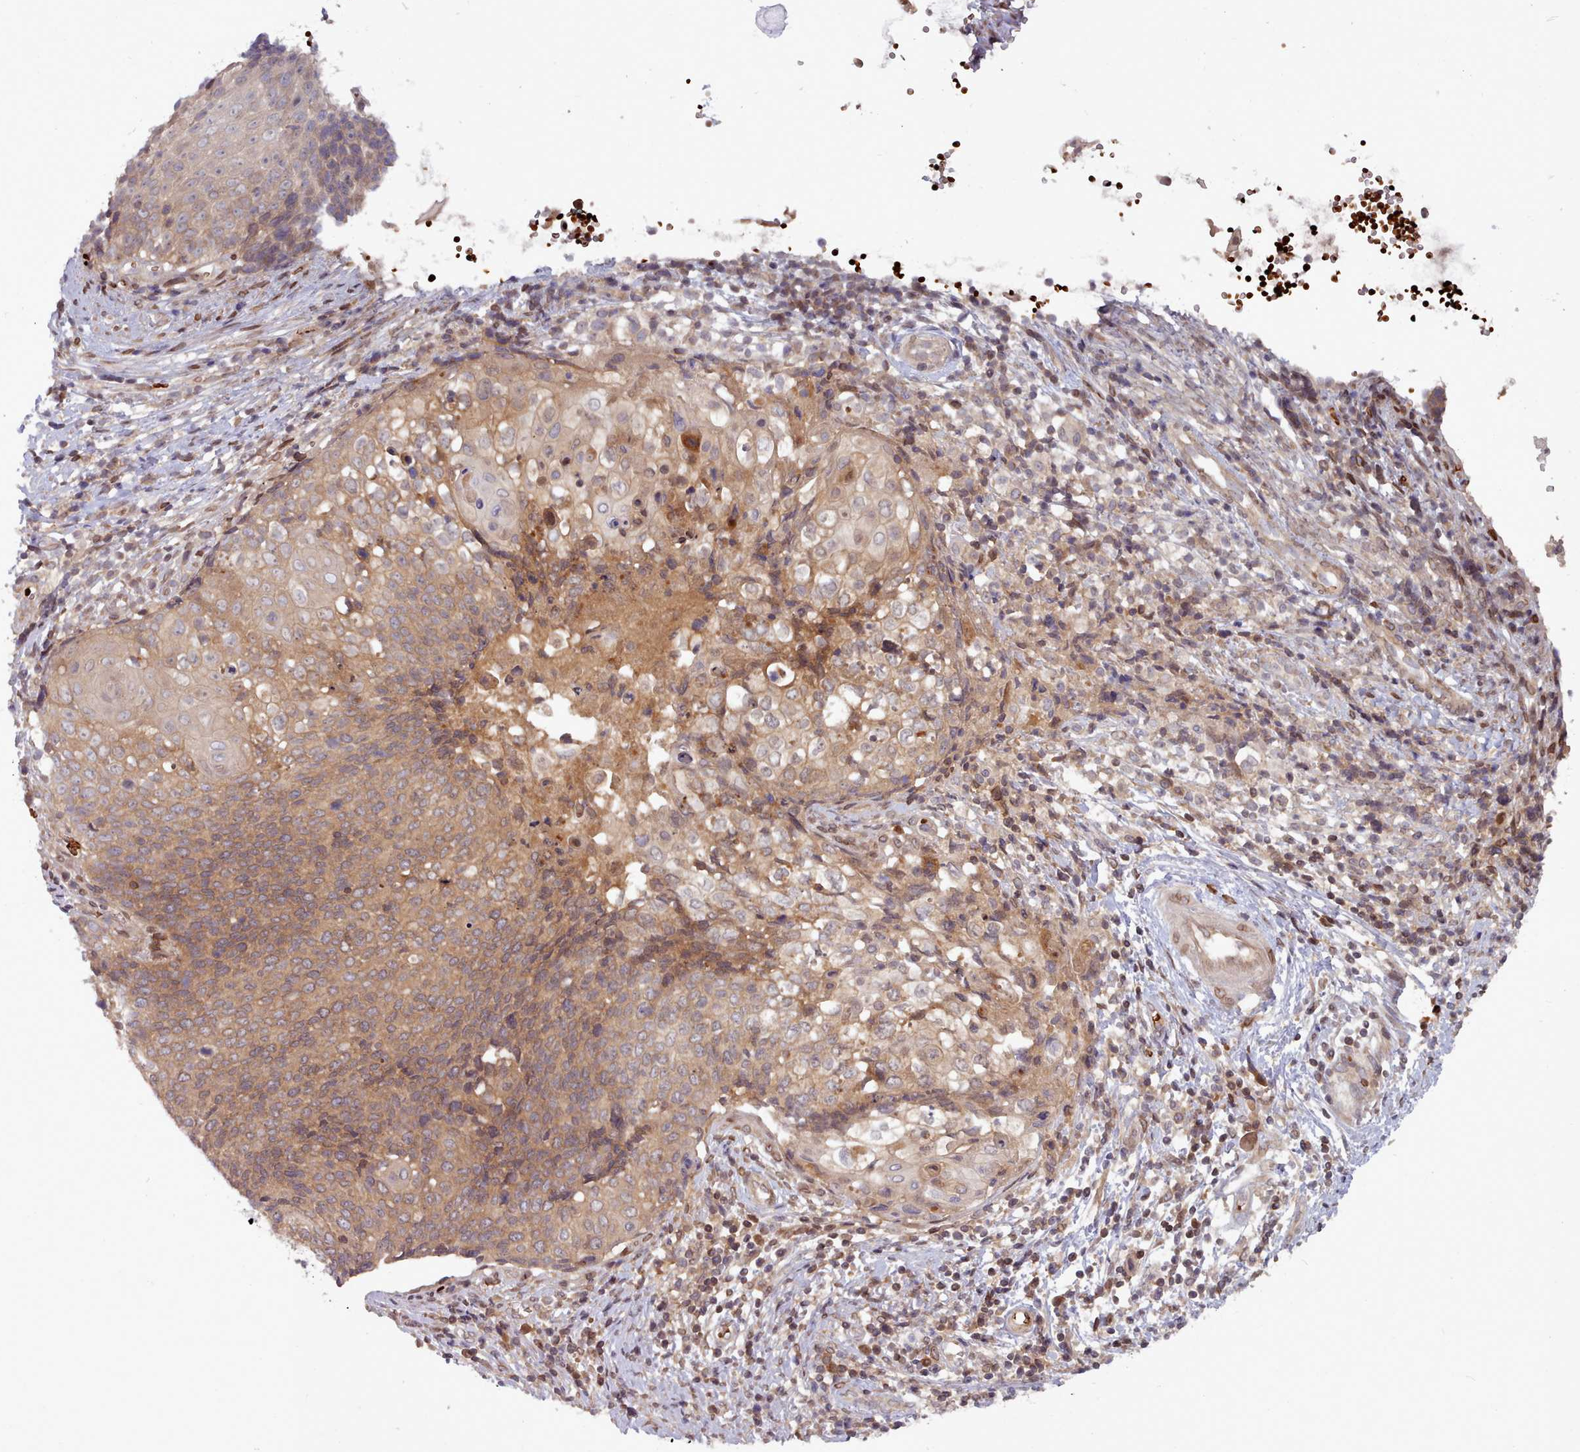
{"staining": {"intensity": "weak", "quantity": ">75%", "location": "cytoplasmic/membranous,nuclear"}, "tissue": "cervical cancer", "cell_type": "Tumor cells", "image_type": "cancer", "snomed": [{"axis": "morphology", "description": "Squamous cell carcinoma, NOS"}, {"axis": "topography", "description": "Cervix"}], "caption": "This is an image of immunohistochemistry staining of cervical cancer, which shows weak expression in the cytoplasmic/membranous and nuclear of tumor cells.", "gene": "UBE2G1", "patient": {"sex": "female", "age": 39}}